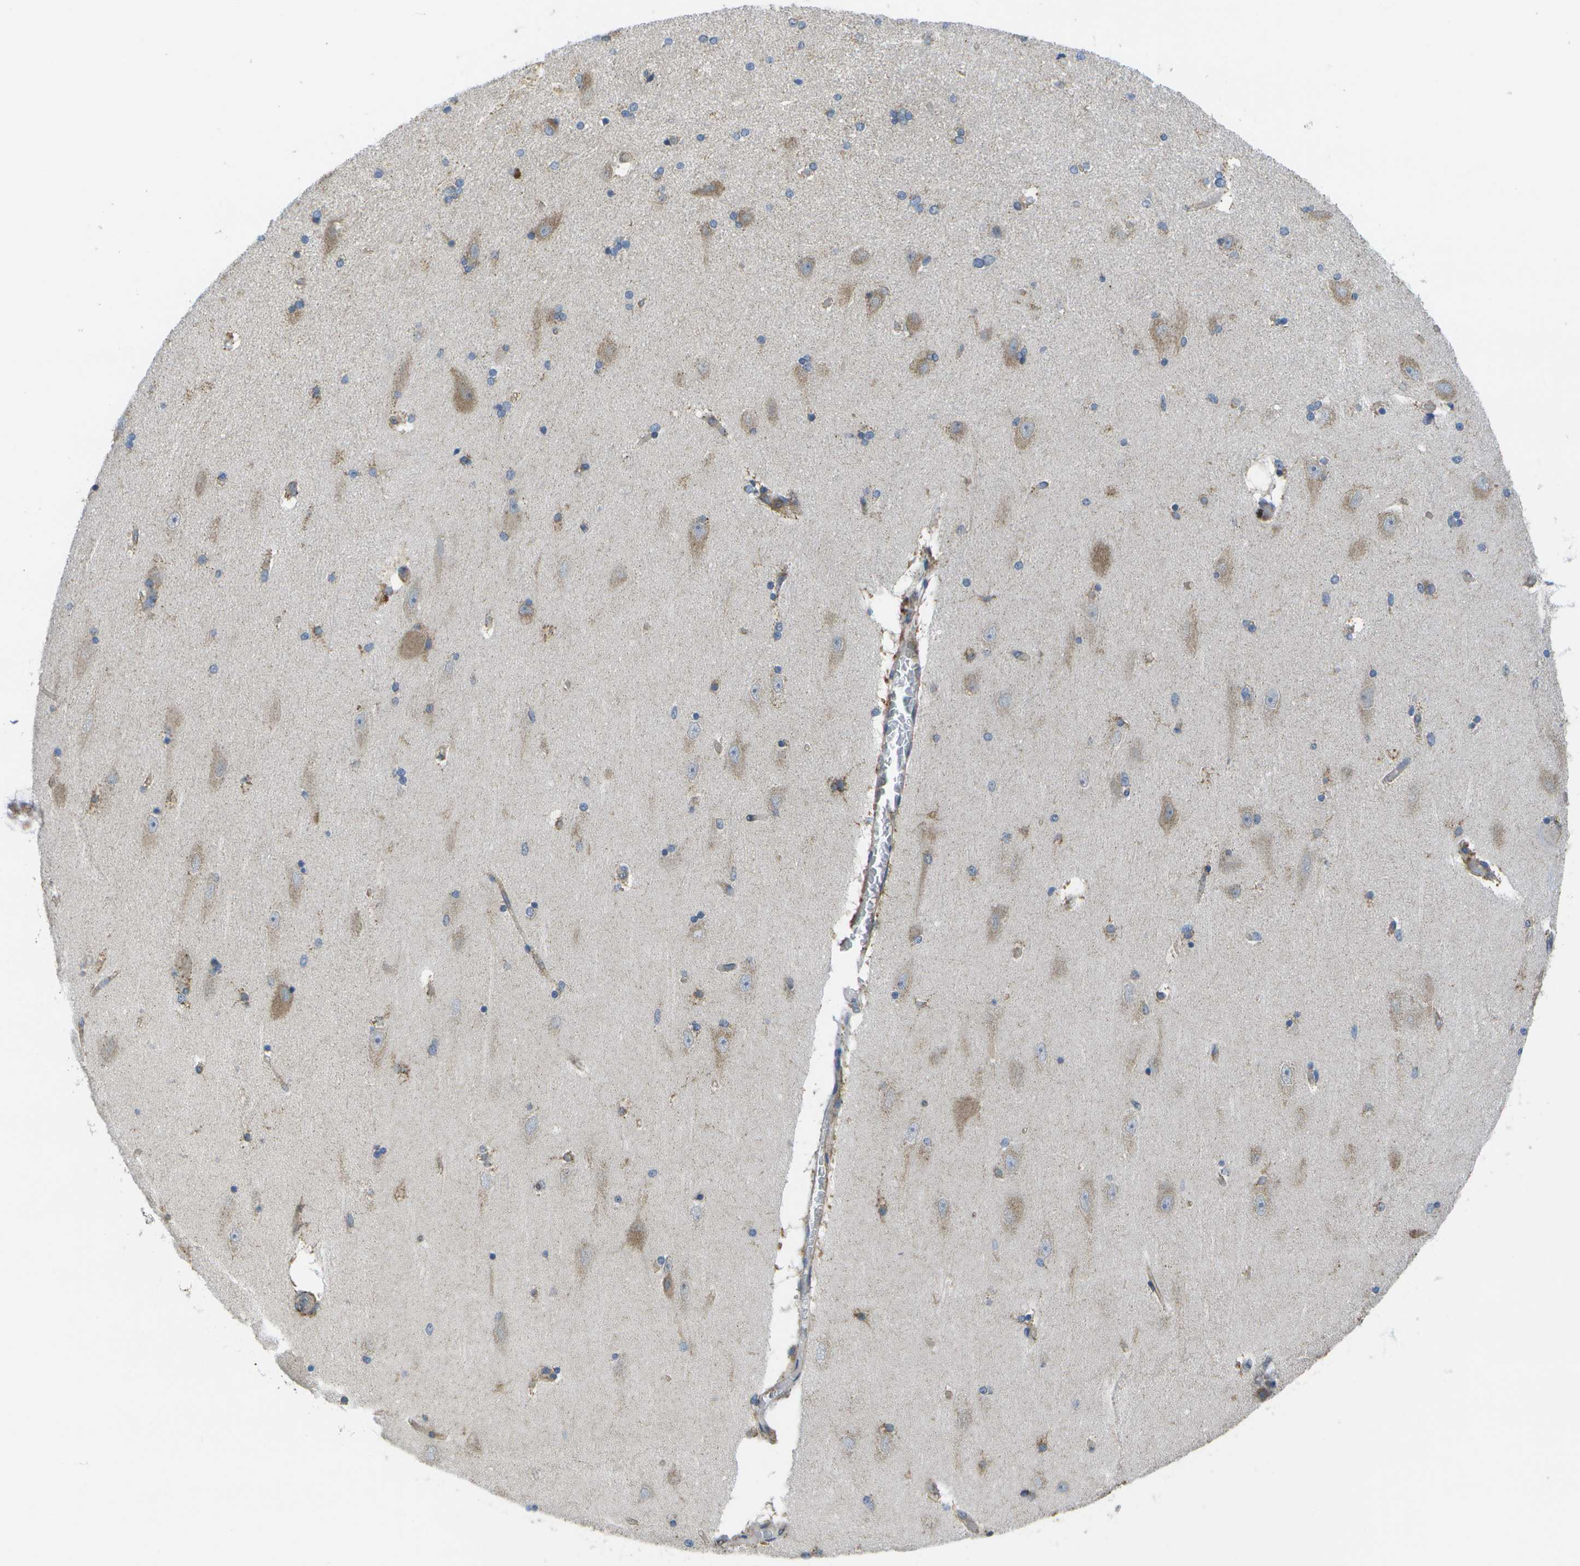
{"staining": {"intensity": "moderate", "quantity": "25%-75%", "location": "cytoplasmic/membranous"}, "tissue": "hippocampus", "cell_type": "Glial cells", "image_type": "normal", "snomed": [{"axis": "morphology", "description": "Normal tissue, NOS"}, {"axis": "topography", "description": "Hippocampus"}], "caption": "Immunohistochemistry (IHC) staining of normal hippocampus, which reveals medium levels of moderate cytoplasmic/membranous staining in about 25%-75% of glial cells indicating moderate cytoplasmic/membranous protein staining. The staining was performed using DAB (3,3'-diaminobenzidine) (brown) for protein detection and nuclei were counterstained in hematoxylin (blue).", "gene": "DPM3", "patient": {"sex": "female", "age": 54}}